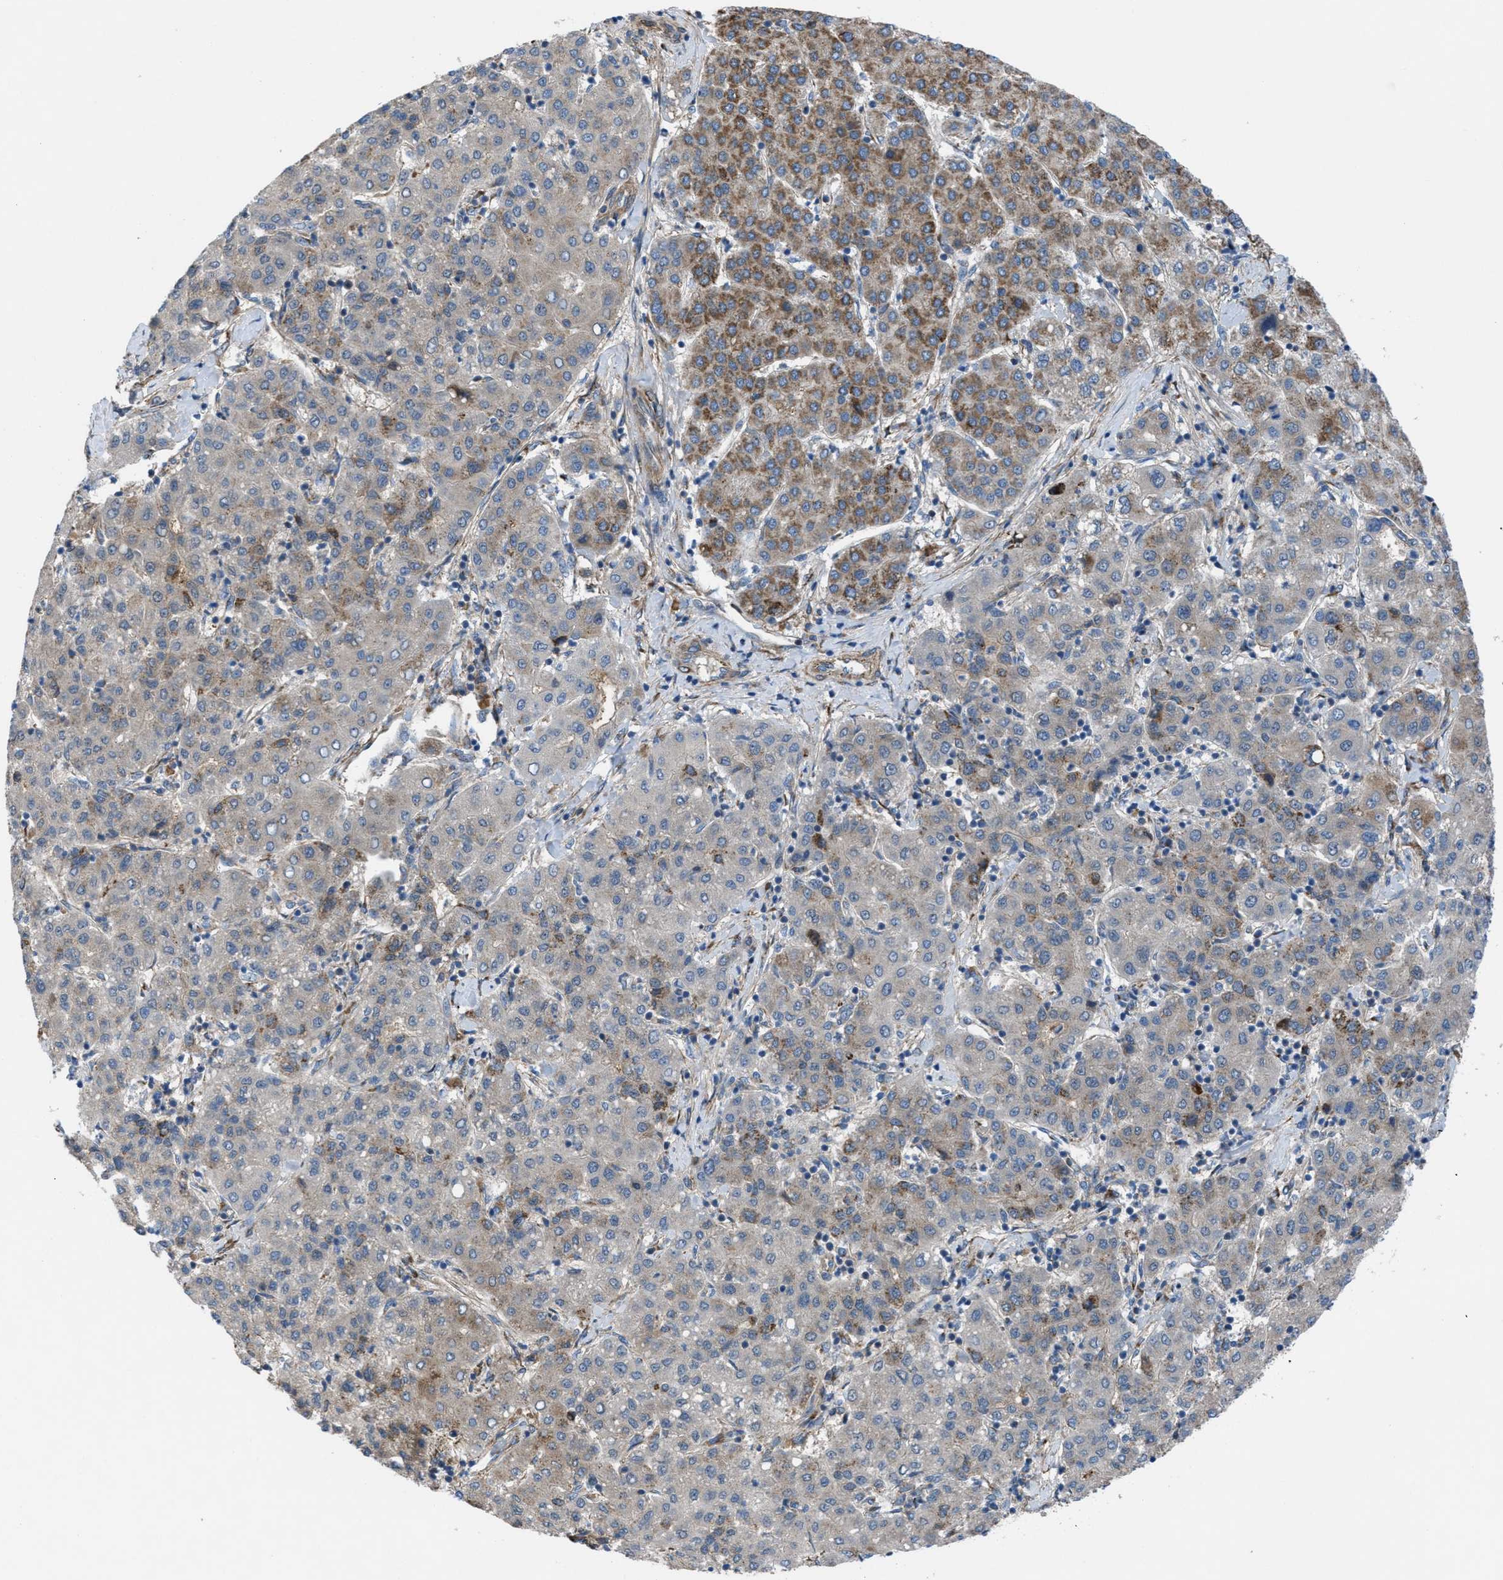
{"staining": {"intensity": "moderate", "quantity": "<25%", "location": "cytoplasmic/membranous"}, "tissue": "liver cancer", "cell_type": "Tumor cells", "image_type": "cancer", "snomed": [{"axis": "morphology", "description": "Carcinoma, Hepatocellular, NOS"}, {"axis": "topography", "description": "Liver"}], "caption": "This histopathology image demonstrates immunohistochemistry staining of liver cancer, with low moderate cytoplasmic/membranous staining in about <25% of tumor cells.", "gene": "SLC6A9", "patient": {"sex": "male", "age": 65}}